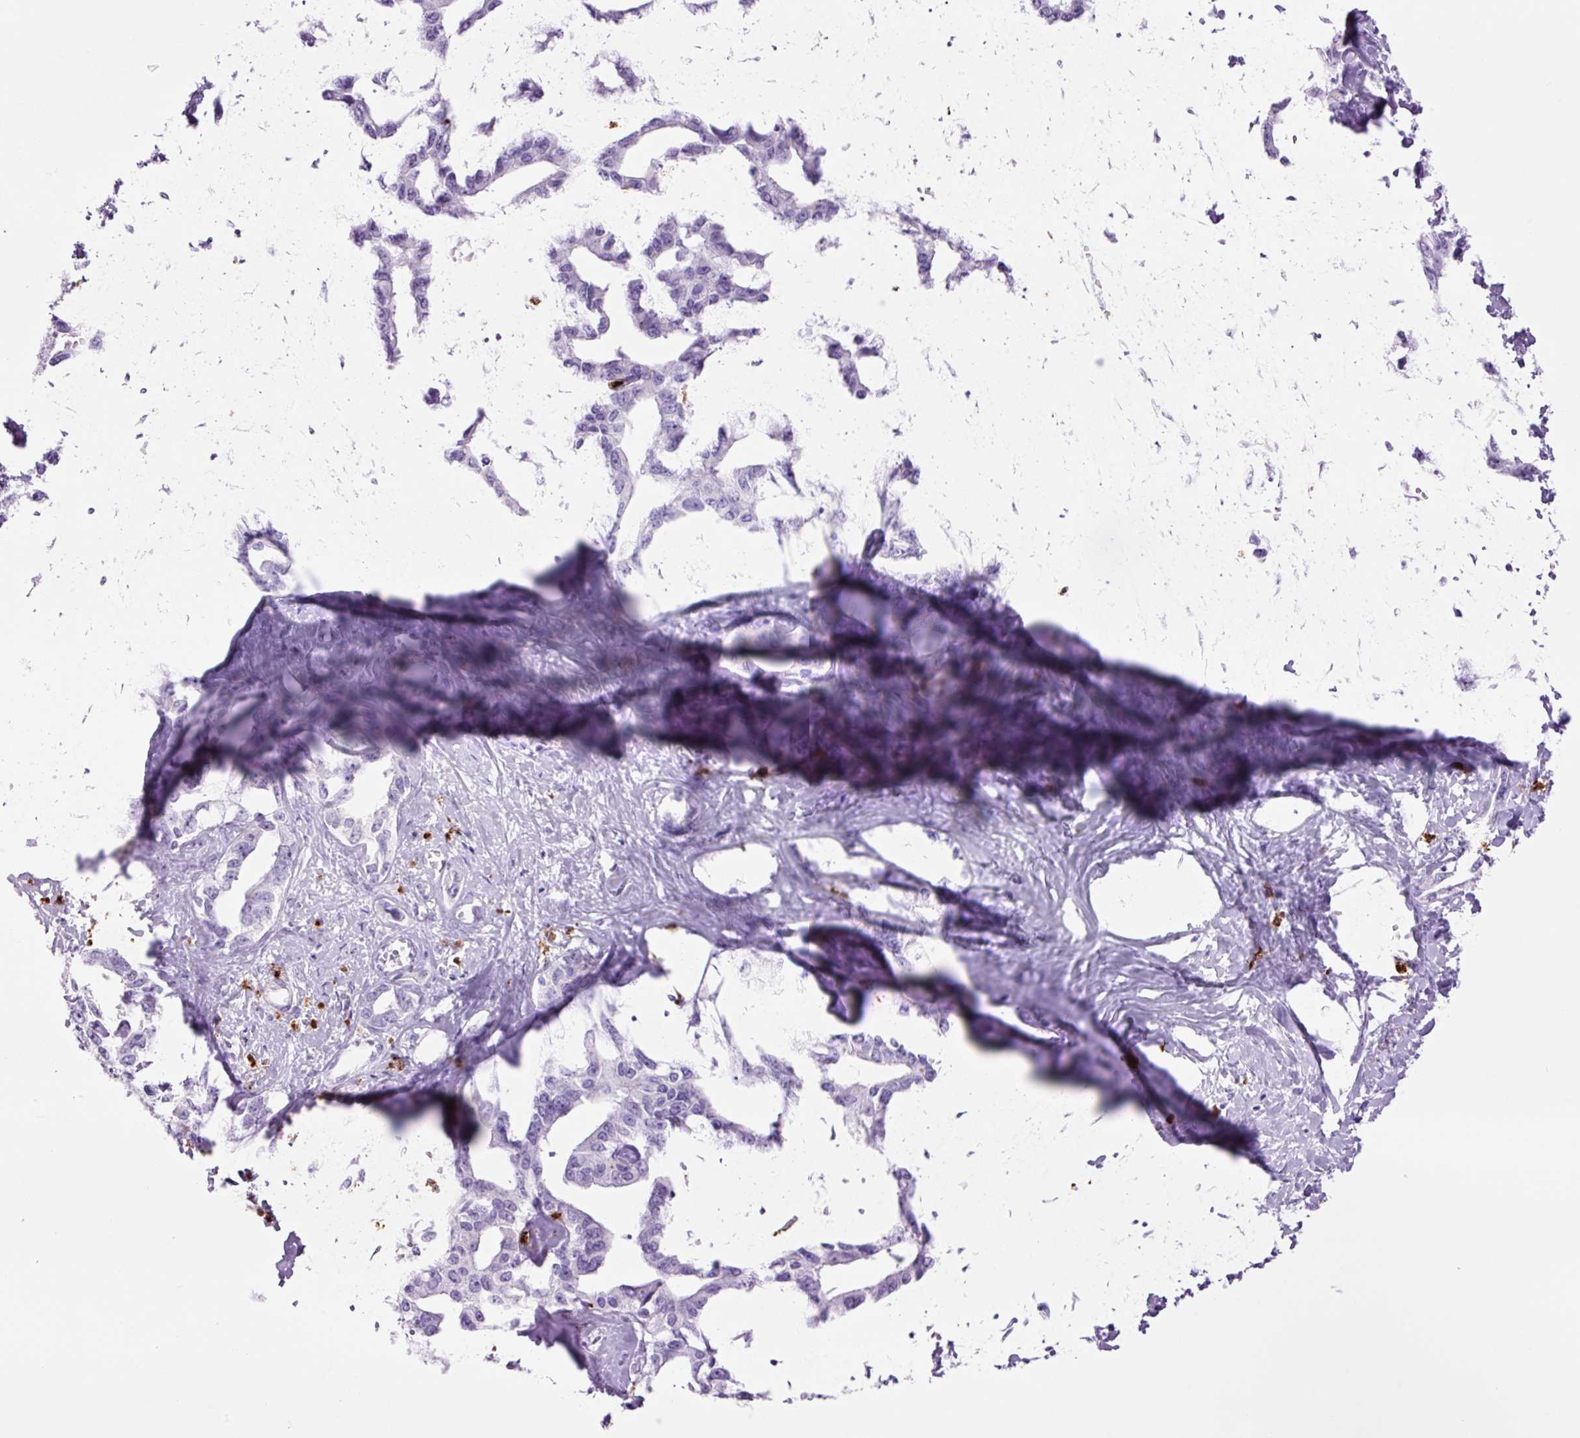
{"staining": {"intensity": "negative", "quantity": "none", "location": "none"}, "tissue": "liver cancer", "cell_type": "Tumor cells", "image_type": "cancer", "snomed": [{"axis": "morphology", "description": "Cholangiocarcinoma"}, {"axis": "topography", "description": "Liver"}], "caption": "DAB (3,3'-diaminobenzidine) immunohistochemical staining of human liver cancer (cholangiocarcinoma) shows no significant staining in tumor cells. (DAB (3,3'-diaminobenzidine) immunohistochemistry with hematoxylin counter stain).", "gene": "LYZ", "patient": {"sex": "male", "age": 59}}